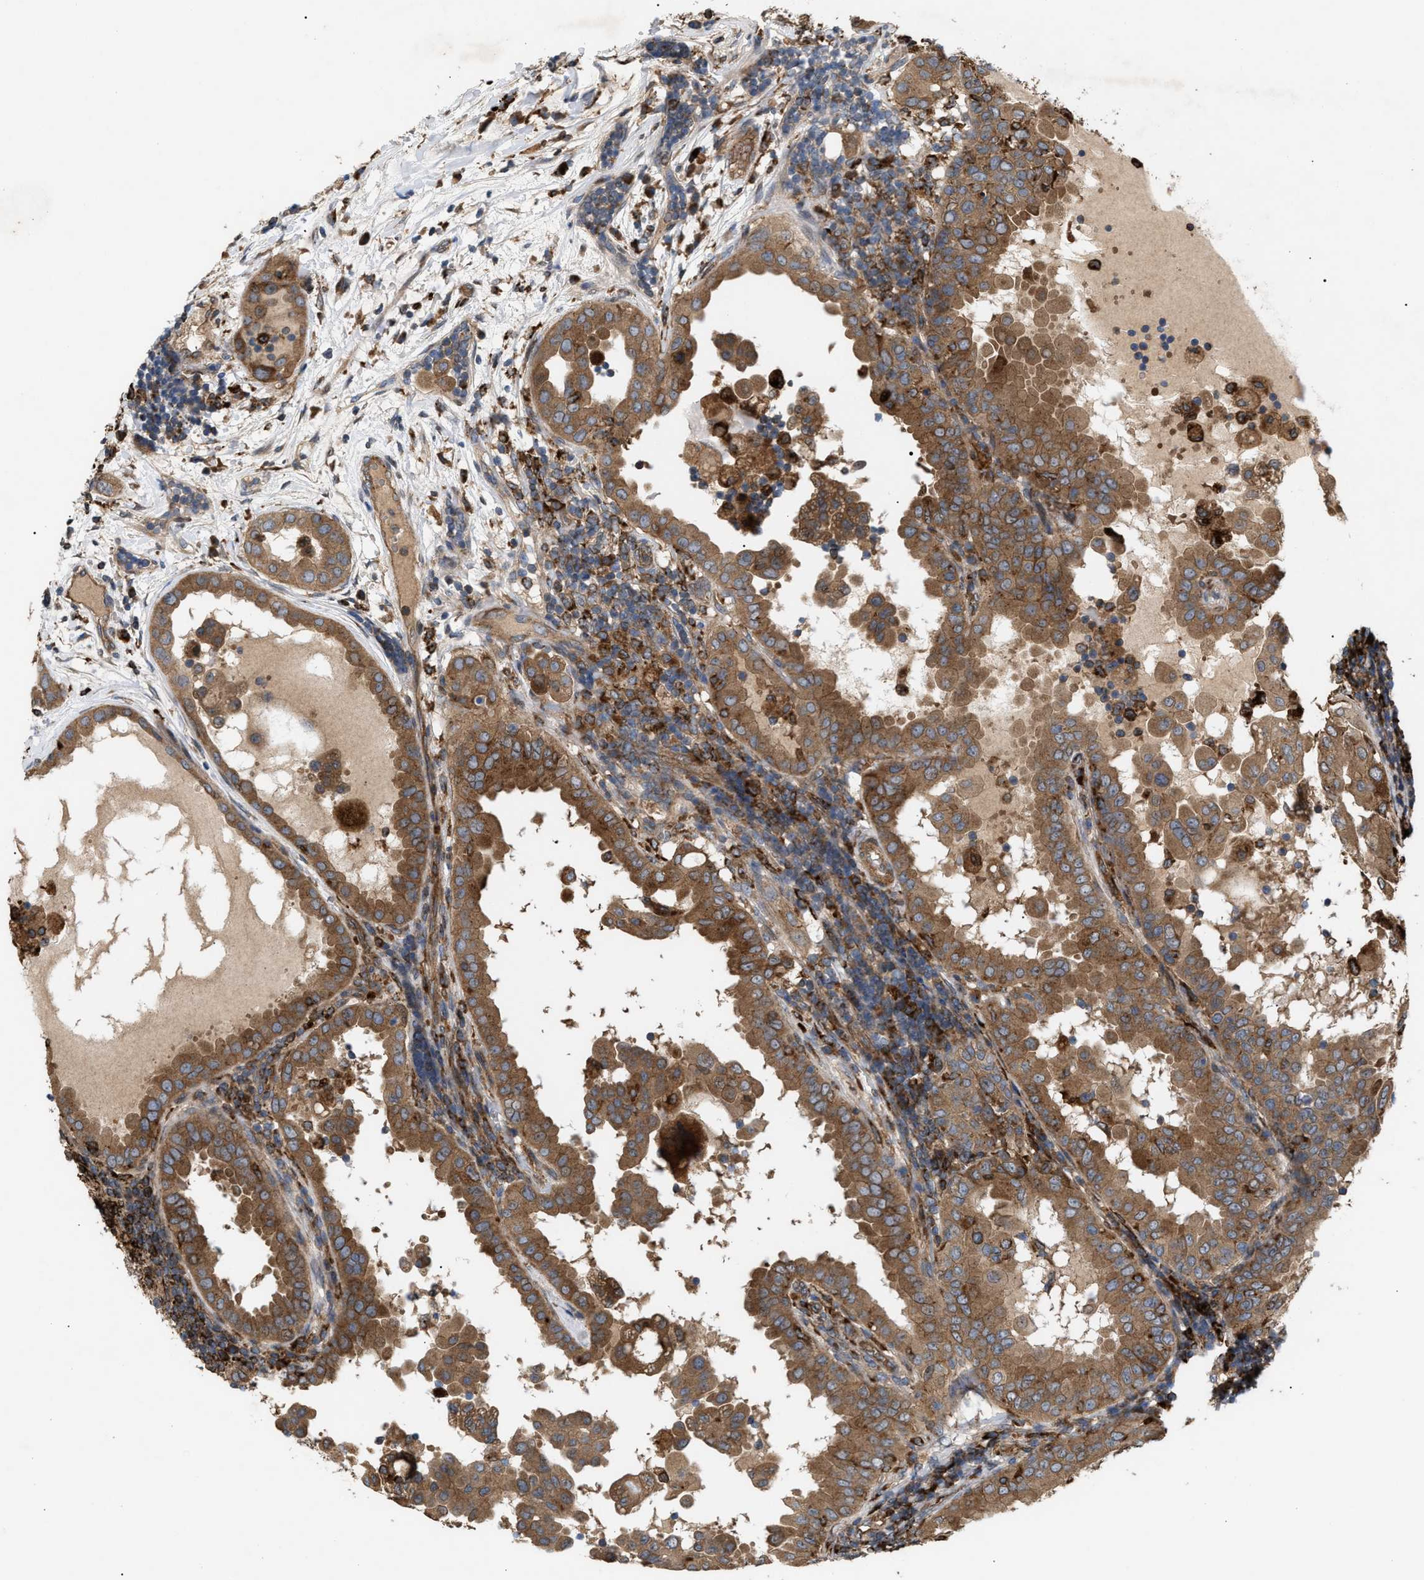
{"staining": {"intensity": "strong", "quantity": ">75%", "location": "cytoplasmic/membranous"}, "tissue": "thyroid cancer", "cell_type": "Tumor cells", "image_type": "cancer", "snomed": [{"axis": "morphology", "description": "Papillary adenocarcinoma, NOS"}, {"axis": "topography", "description": "Thyroid gland"}], "caption": "This photomicrograph reveals immunohistochemistry (IHC) staining of thyroid cancer, with high strong cytoplasmic/membranous positivity in approximately >75% of tumor cells.", "gene": "GCC1", "patient": {"sex": "male", "age": 33}}